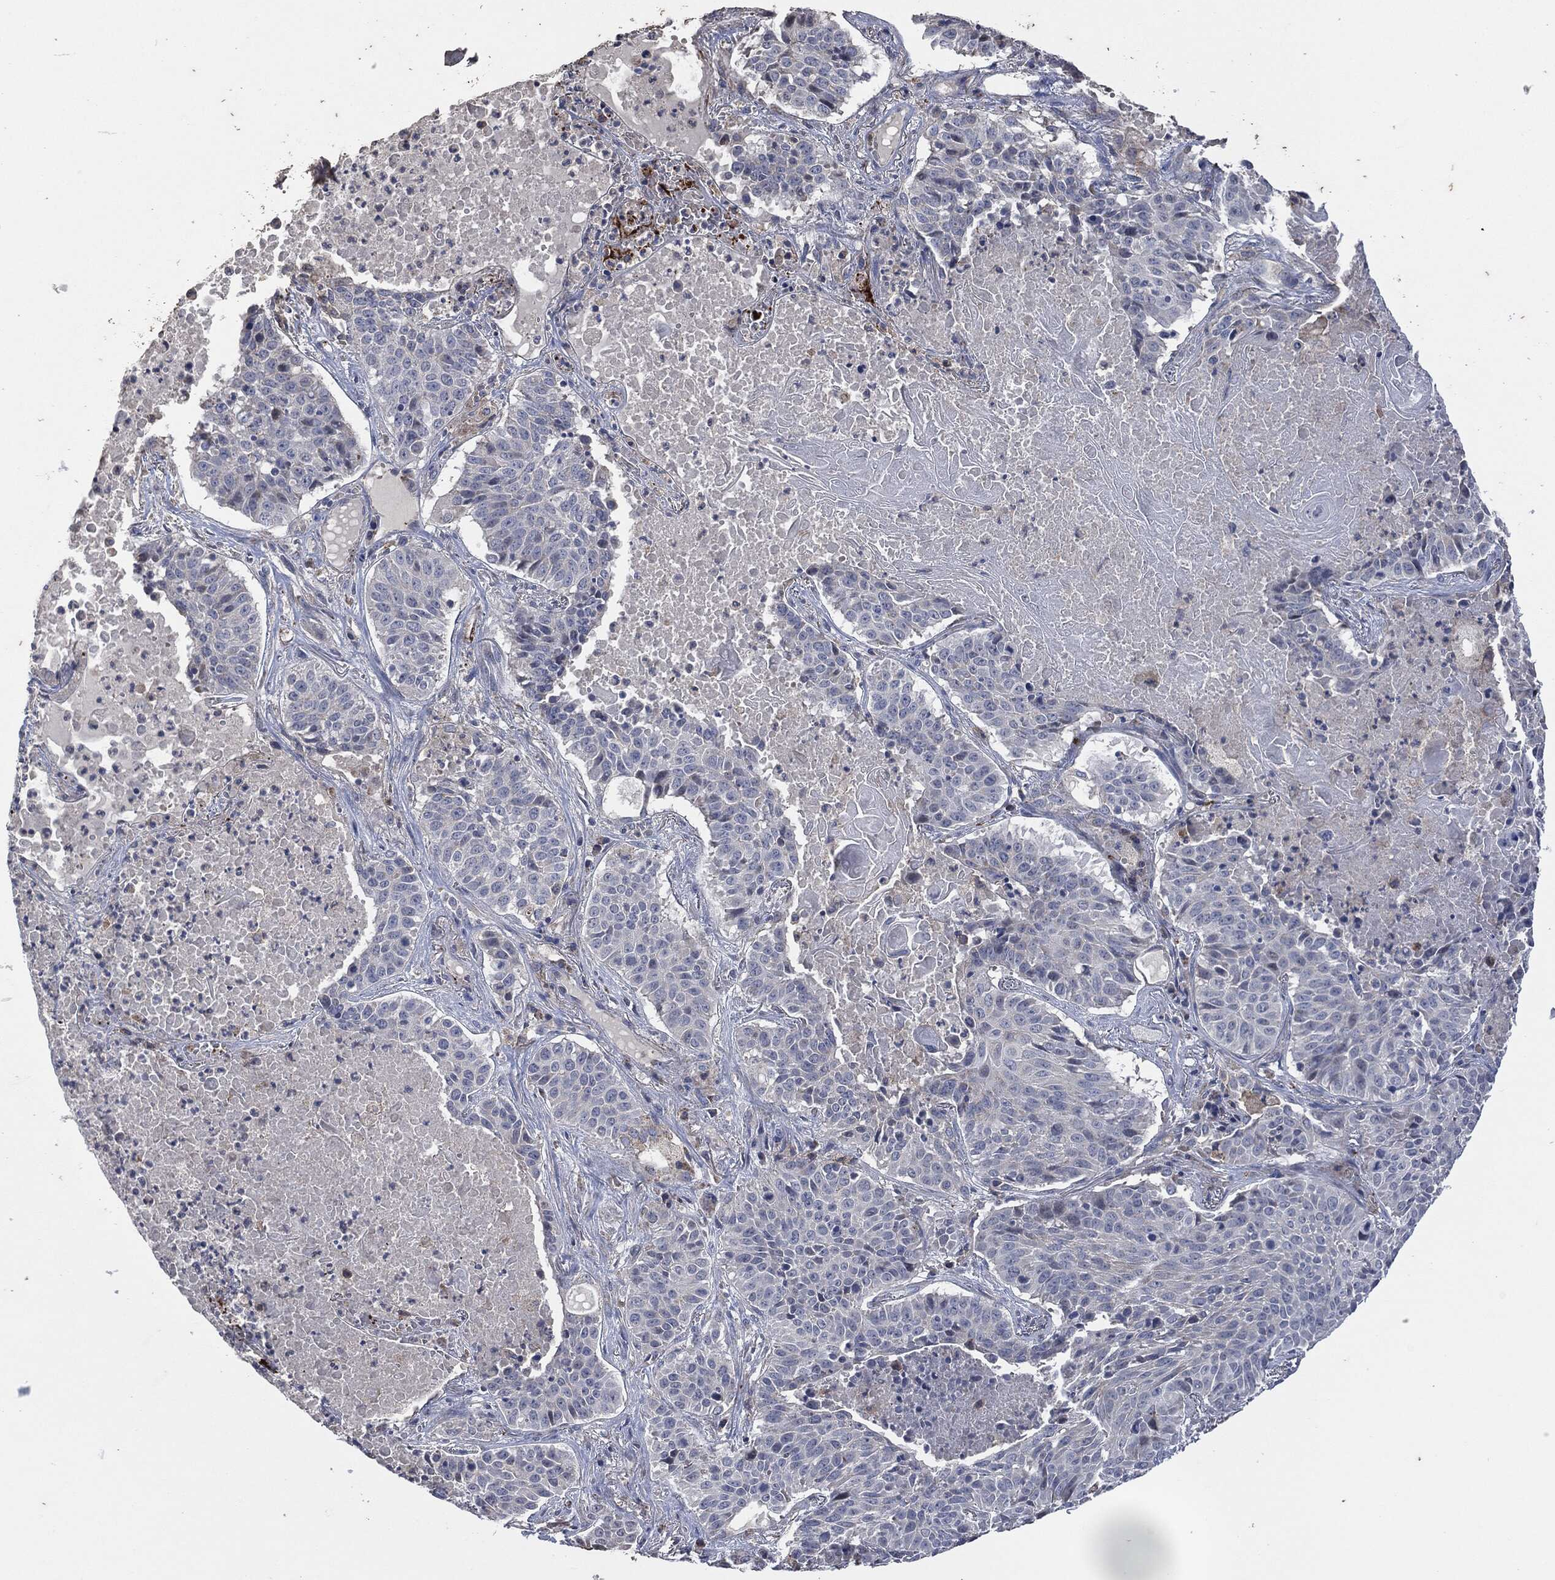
{"staining": {"intensity": "negative", "quantity": "none", "location": "none"}, "tissue": "lung cancer", "cell_type": "Tumor cells", "image_type": "cancer", "snomed": [{"axis": "morphology", "description": "Squamous cell carcinoma, NOS"}, {"axis": "topography", "description": "Lung"}], "caption": "DAB (3,3'-diaminobenzidine) immunohistochemical staining of lung cancer (squamous cell carcinoma) exhibits no significant positivity in tumor cells.", "gene": "CD33", "patient": {"sex": "male", "age": 64}}